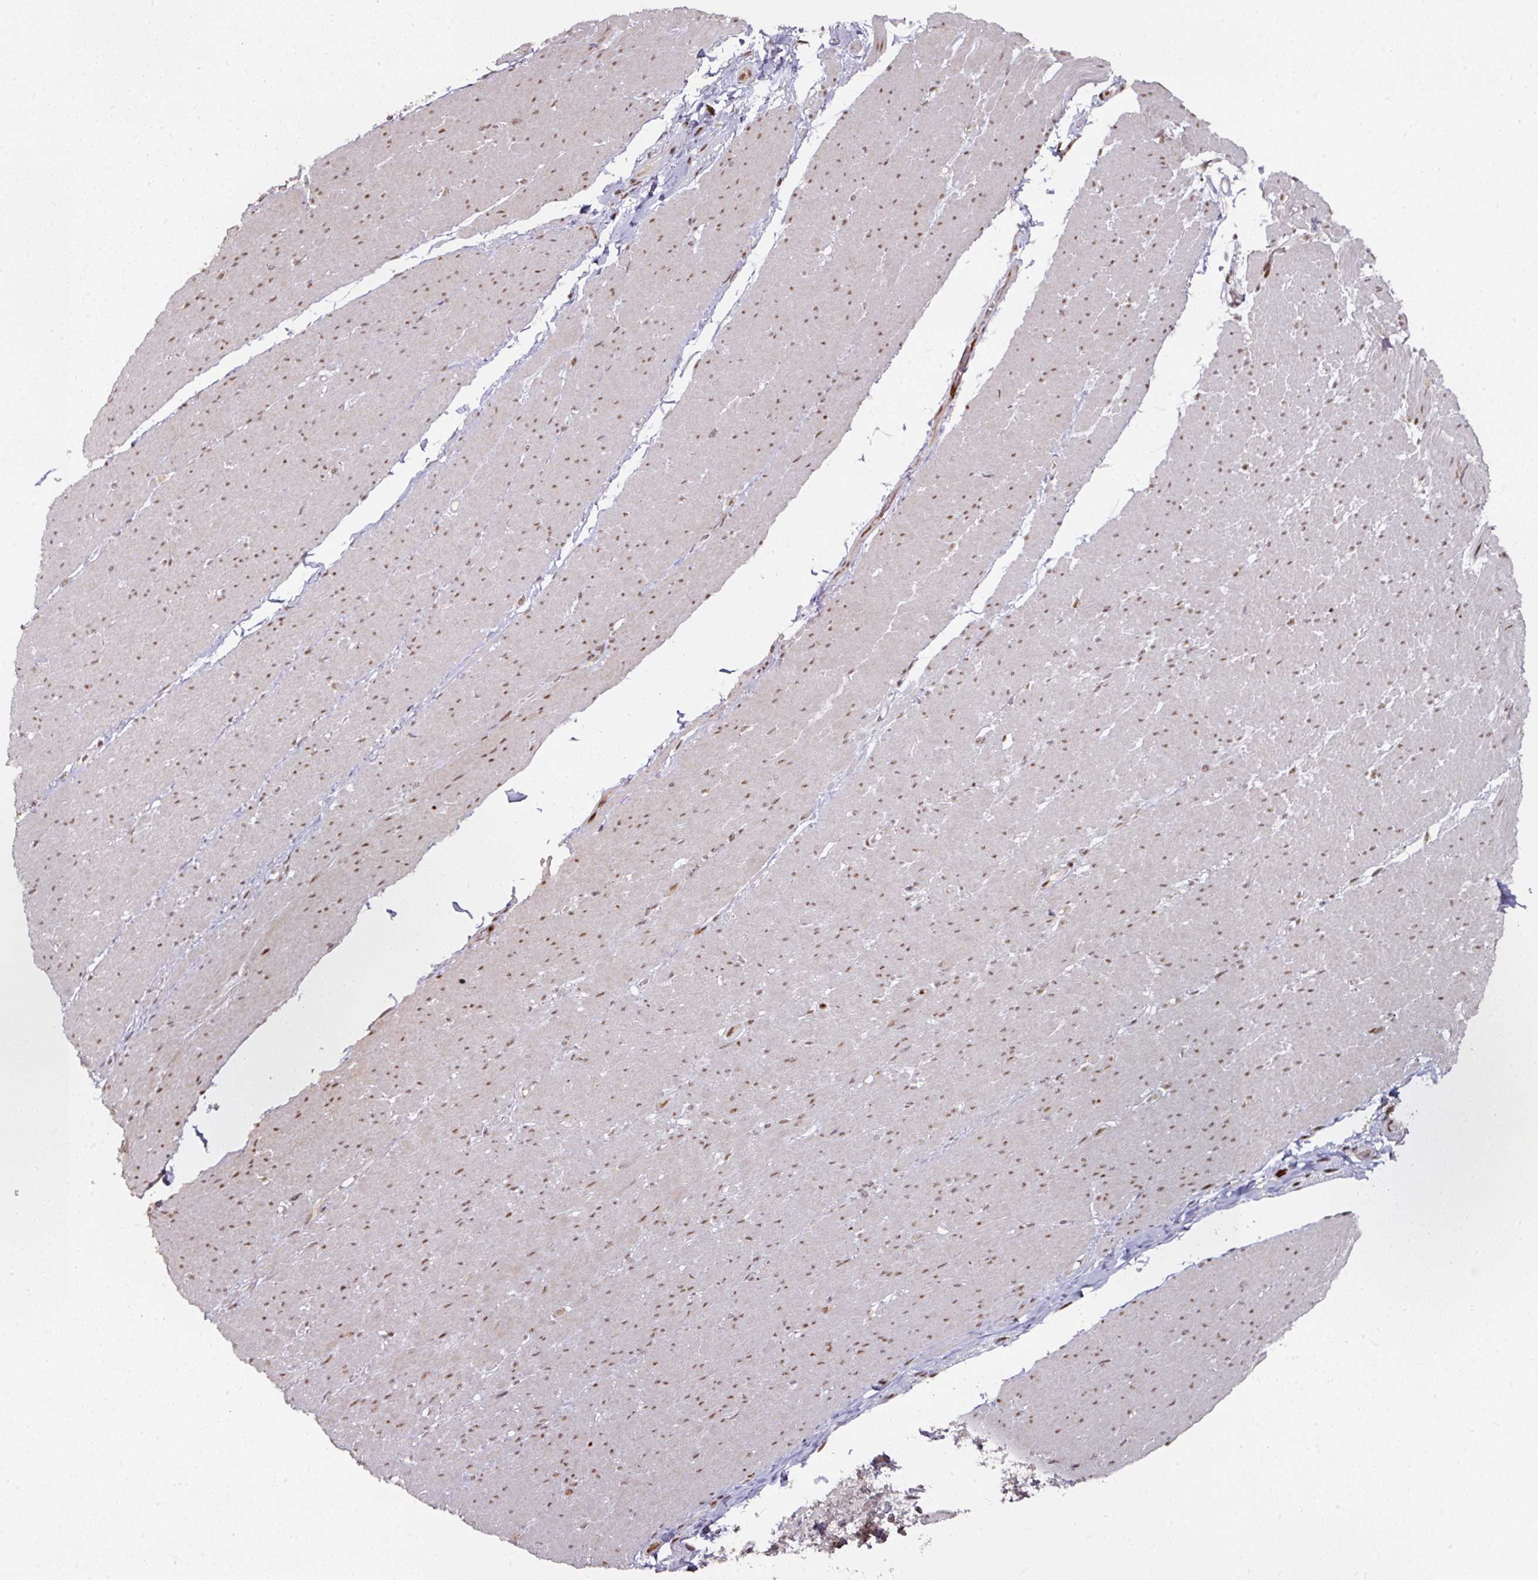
{"staining": {"intensity": "moderate", "quantity": ">75%", "location": "nuclear"}, "tissue": "smooth muscle", "cell_type": "Smooth muscle cells", "image_type": "normal", "snomed": [{"axis": "morphology", "description": "Normal tissue, NOS"}, {"axis": "topography", "description": "Smooth muscle"}, {"axis": "topography", "description": "Rectum"}], "caption": "IHC micrograph of benign smooth muscle: smooth muscle stained using immunohistochemistry displays medium levels of moderate protein expression localized specifically in the nuclear of smooth muscle cells, appearing as a nuclear brown color.", "gene": "ENSG00000289690", "patient": {"sex": "male", "age": 53}}